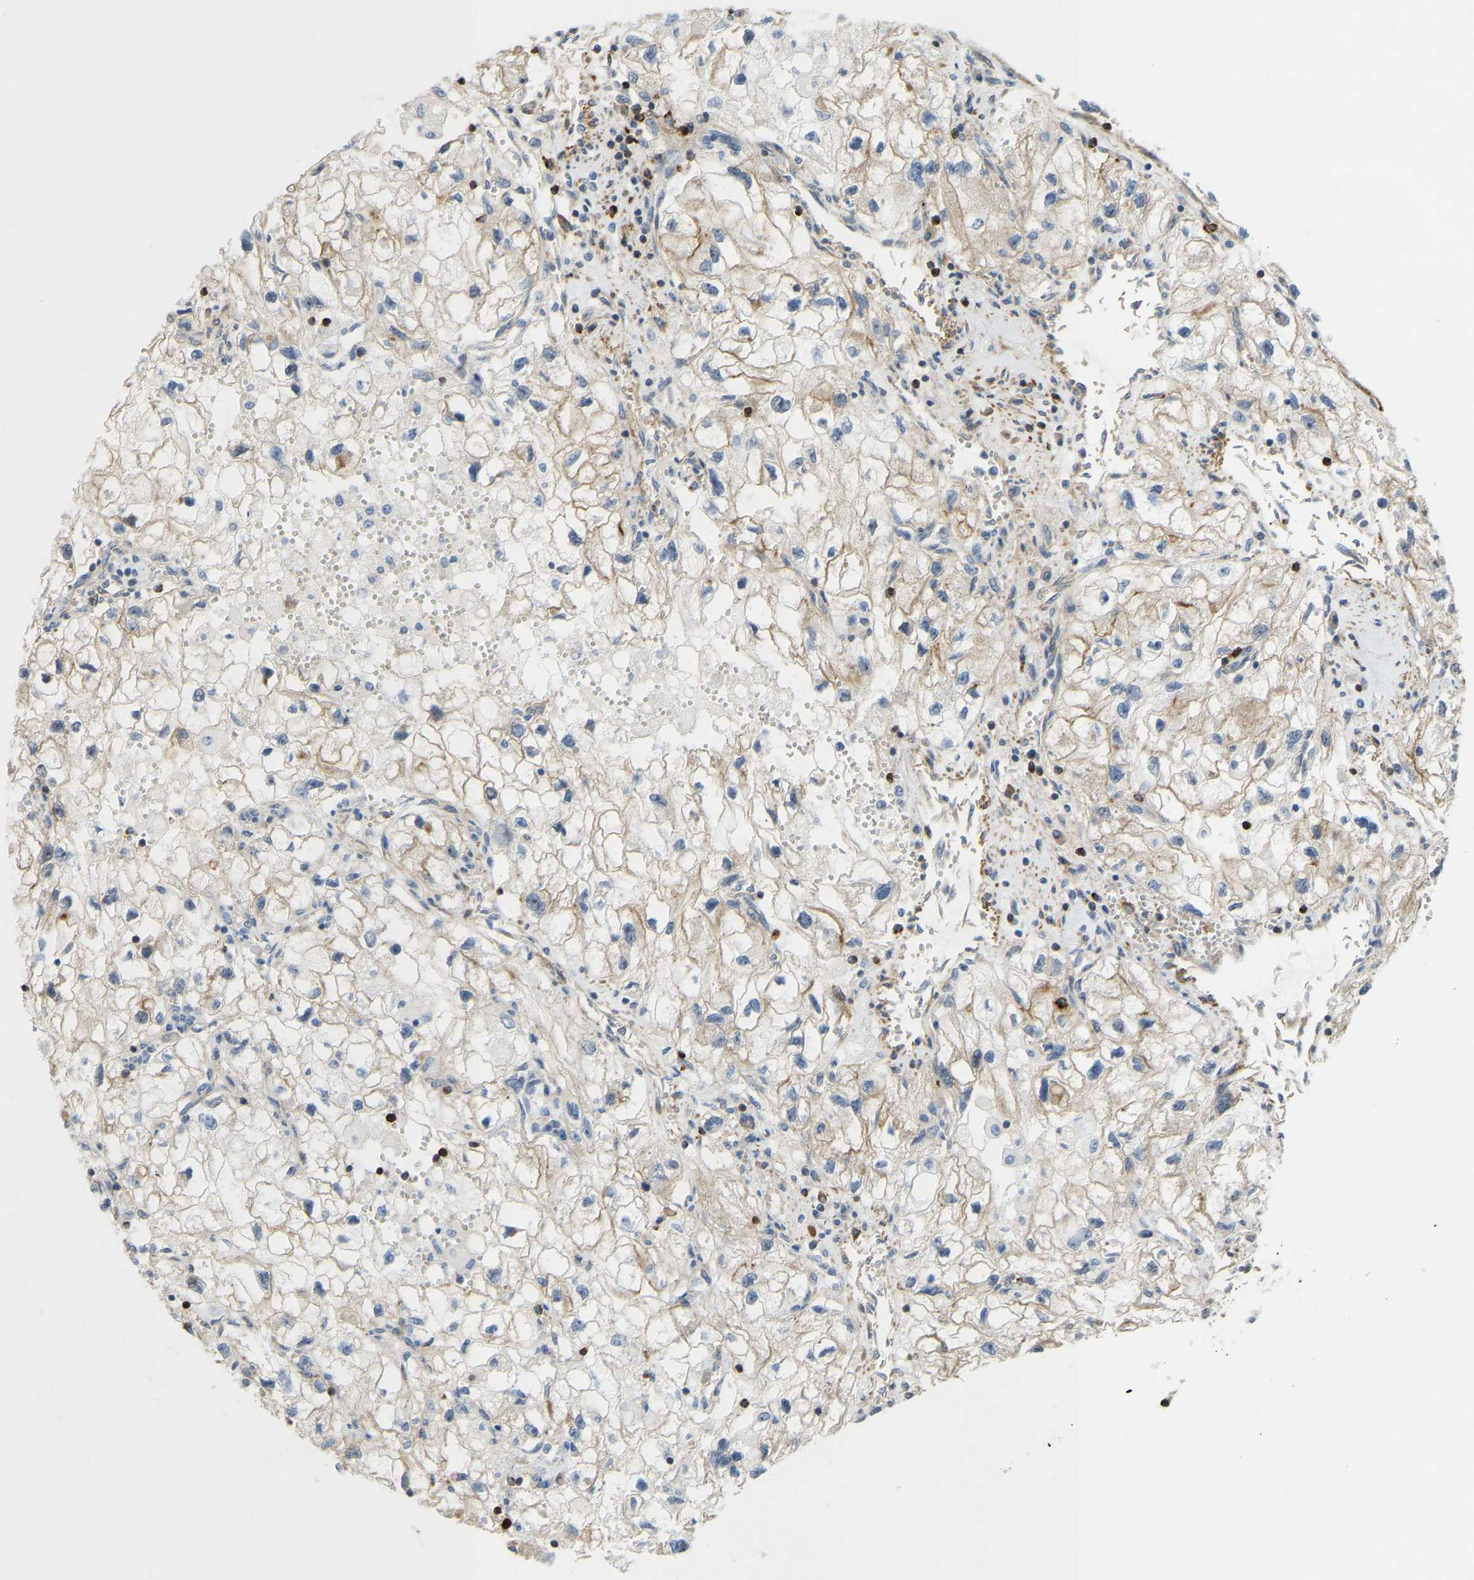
{"staining": {"intensity": "moderate", "quantity": ">75%", "location": "cytoplasmic/membranous"}, "tissue": "renal cancer", "cell_type": "Tumor cells", "image_type": "cancer", "snomed": [{"axis": "morphology", "description": "Adenocarcinoma, NOS"}, {"axis": "topography", "description": "Kidney"}], "caption": "The photomicrograph shows immunohistochemical staining of renal adenocarcinoma. There is moderate cytoplasmic/membranous staining is present in approximately >75% of tumor cells.", "gene": "KIAA1671", "patient": {"sex": "female", "age": 70}}